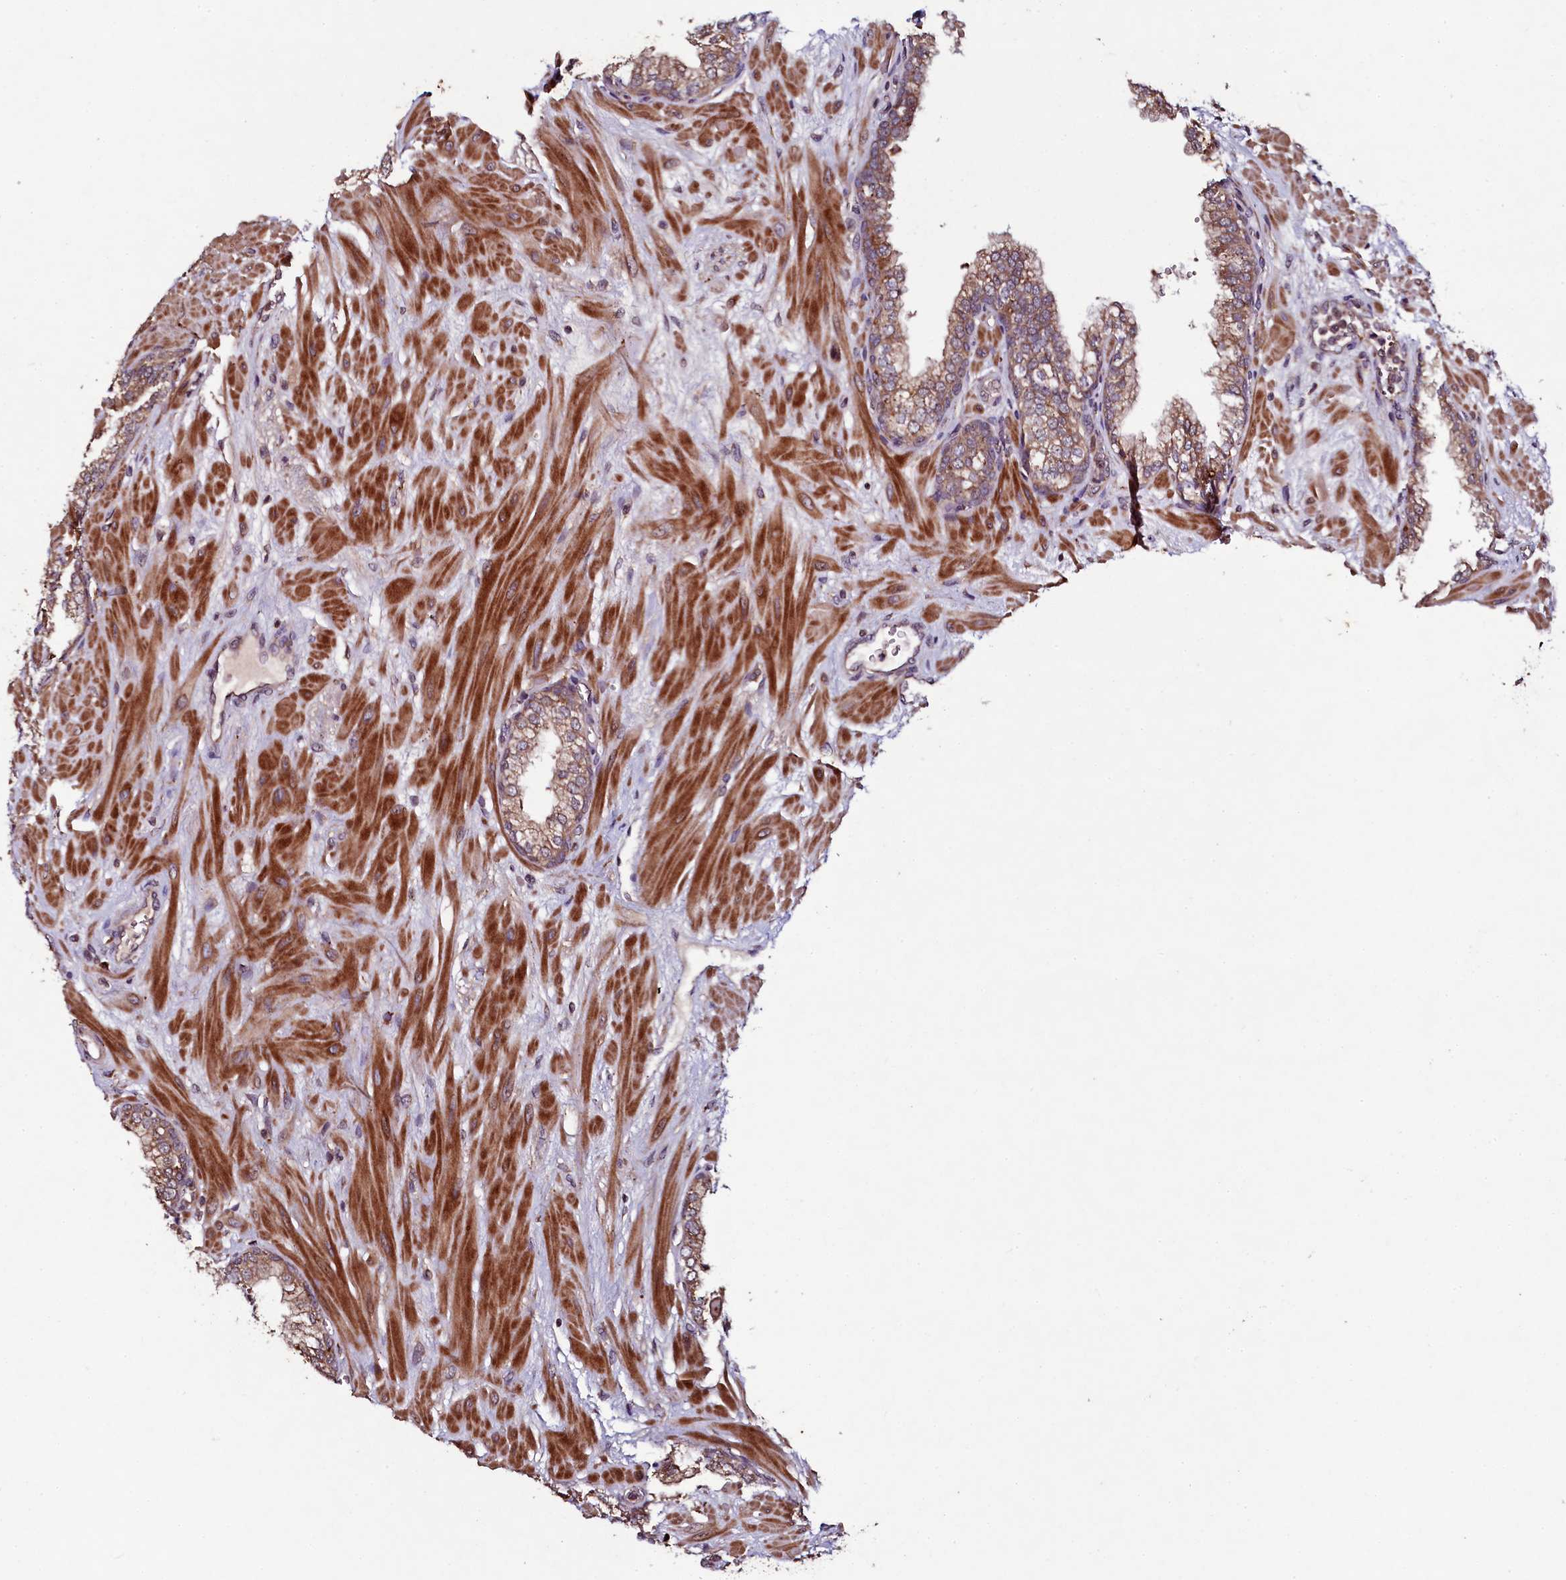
{"staining": {"intensity": "moderate", "quantity": ">75%", "location": "cytoplasmic/membranous"}, "tissue": "prostate", "cell_type": "Glandular cells", "image_type": "normal", "snomed": [{"axis": "morphology", "description": "Normal tissue, NOS"}, {"axis": "topography", "description": "Prostate"}], "caption": "Immunohistochemistry (IHC) (DAB) staining of normal prostate reveals moderate cytoplasmic/membranous protein positivity in about >75% of glandular cells.", "gene": "SEC24C", "patient": {"sex": "male", "age": 60}}